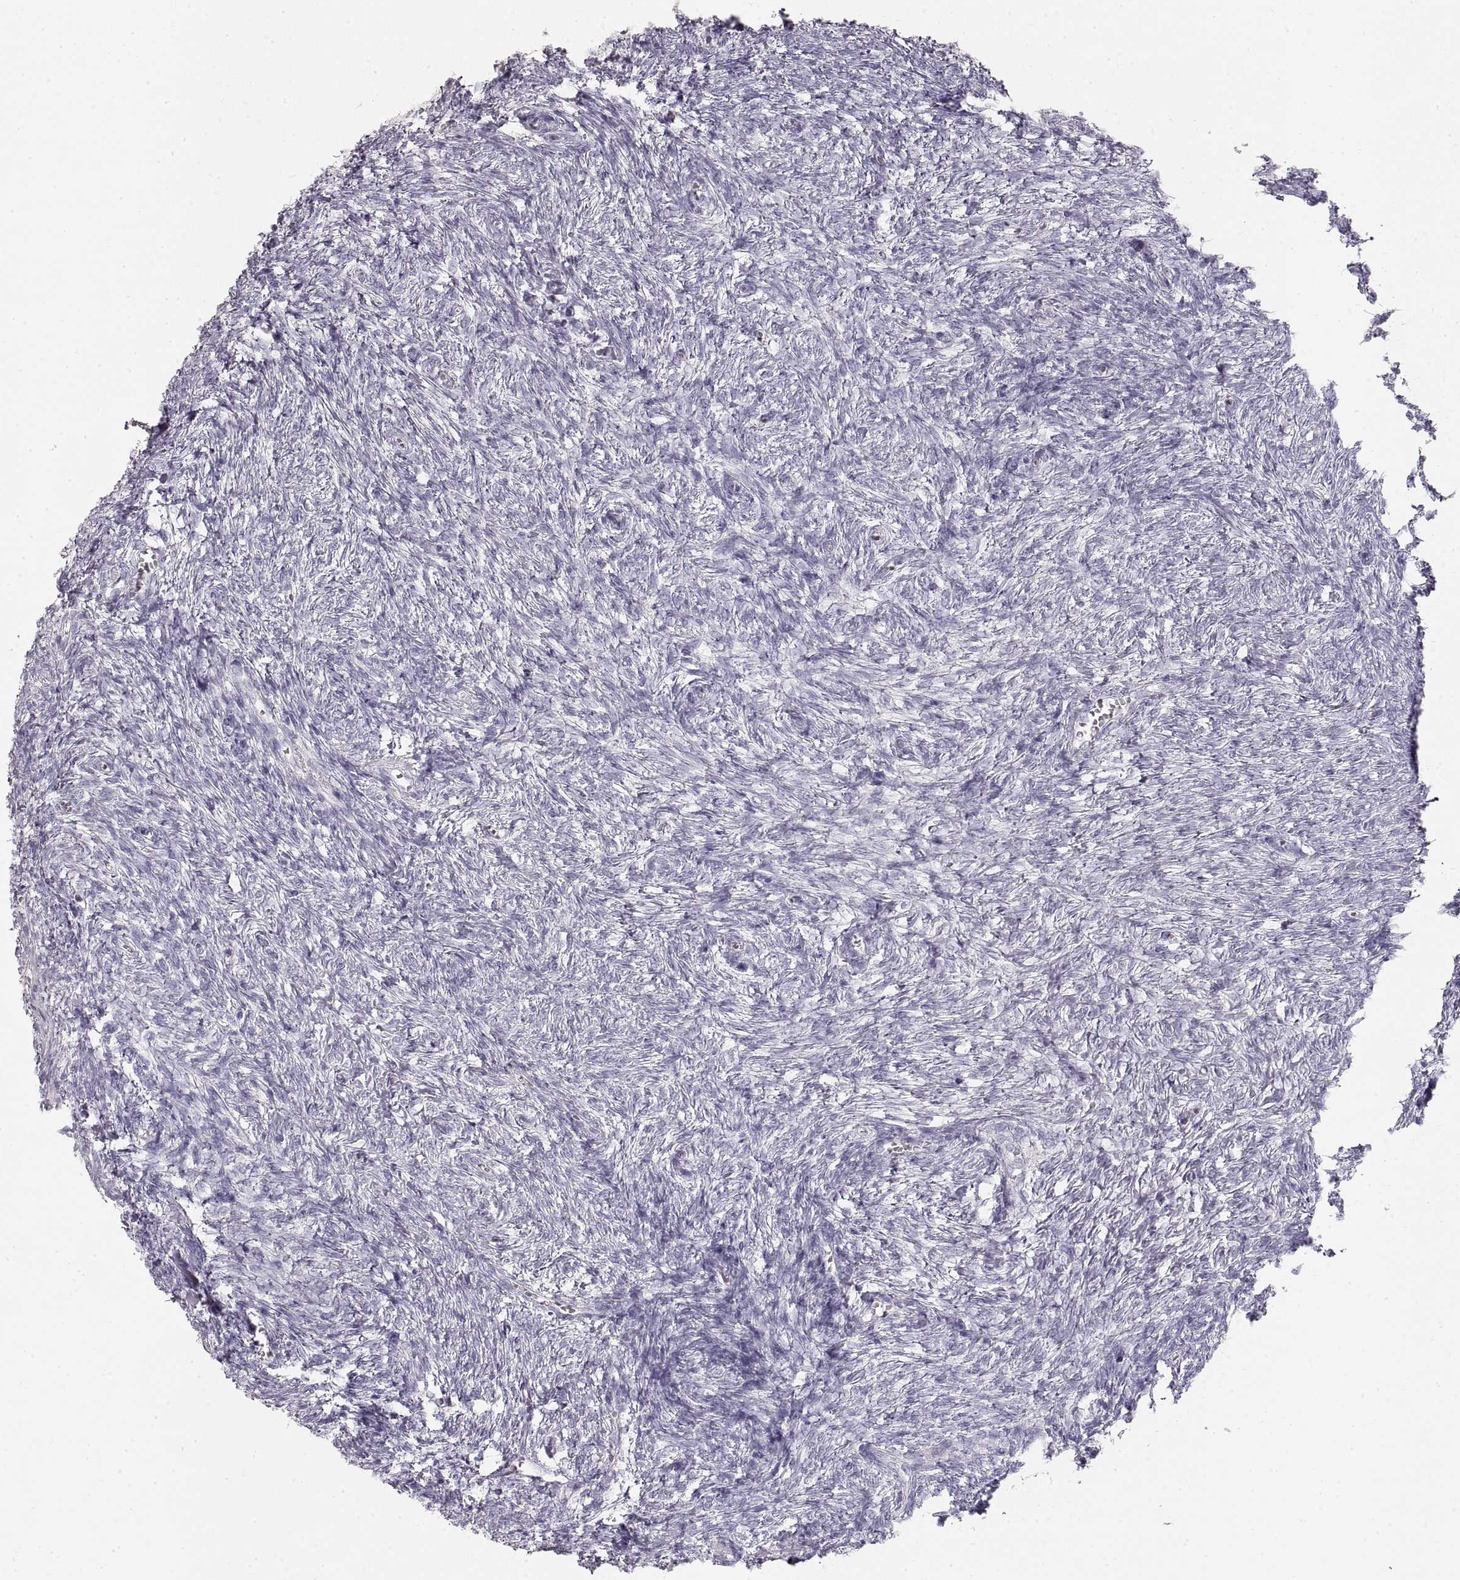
{"staining": {"intensity": "strong", "quantity": ">75%", "location": "cytoplasmic/membranous"}, "tissue": "ovary", "cell_type": "Follicle cells", "image_type": "normal", "snomed": [{"axis": "morphology", "description": "Normal tissue, NOS"}, {"axis": "topography", "description": "Ovary"}], "caption": "Strong cytoplasmic/membranous staining is seen in approximately >75% of follicle cells in normal ovary.", "gene": "ZP3", "patient": {"sex": "female", "age": 43}}